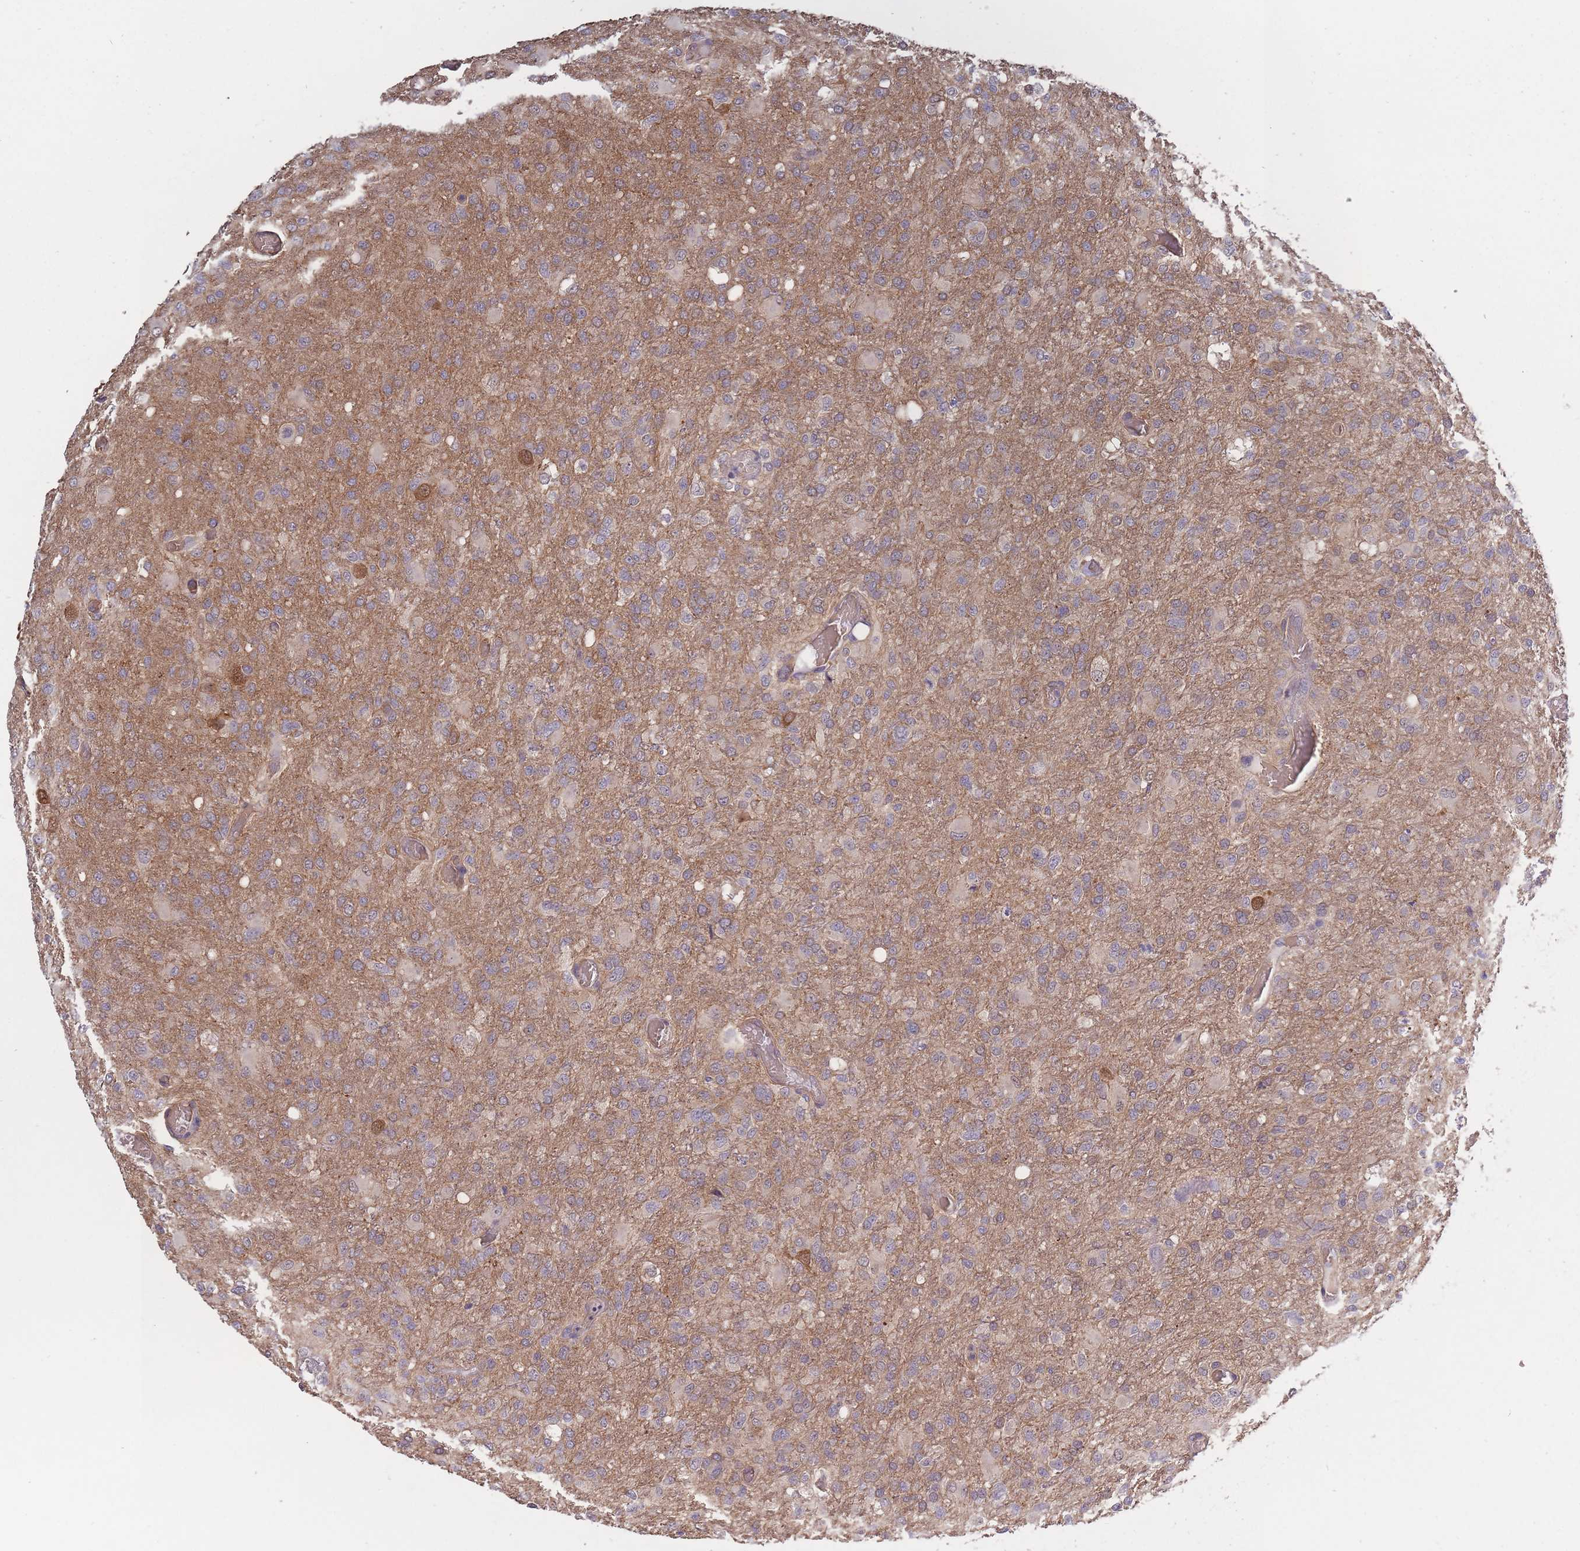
{"staining": {"intensity": "negative", "quantity": "none", "location": "none"}, "tissue": "glioma", "cell_type": "Tumor cells", "image_type": "cancer", "snomed": [{"axis": "morphology", "description": "Glioma, malignant, High grade"}, {"axis": "topography", "description": "Brain"}], "caption": "IHC of high-grade glioma (malignant) reveals no expression in tumor cells.", "gene": "KIAA1755", "patient": {"sex": "female", "age": 74}}